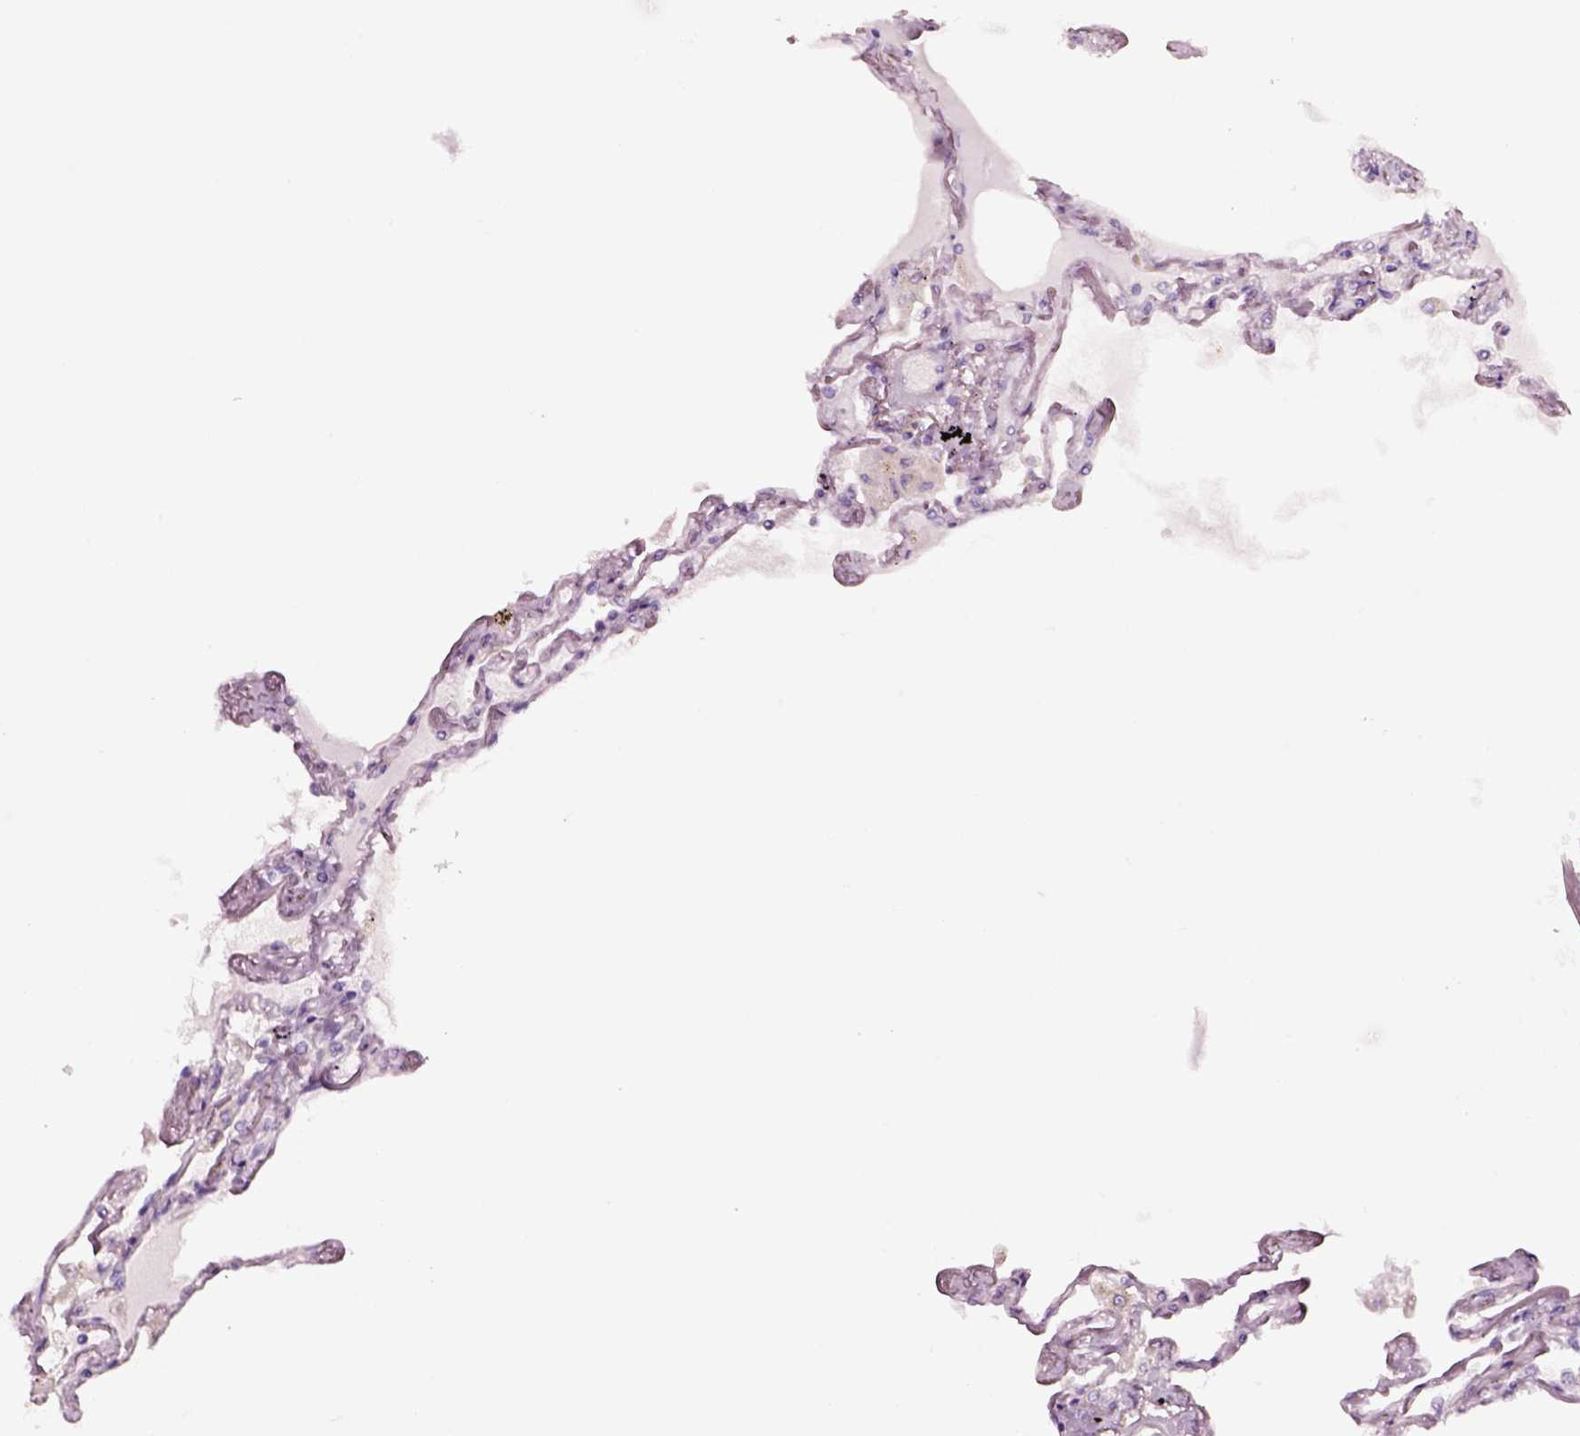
{"staining": {"intensity": "negative", "quantity": "none", "location": "none"}, "tissue": "lung", "cell_type": "Alveolar cells", "image_type": "normal", "snomed": [{"axis": "morphology", "description": "Normal tissue, NOS"}, {"axis": "morphology", "description": "Adenocarcinoma, NOS"}, {"axis": "topography", "description": "Cartilage tissue"}, {"axis": "topography", "description": "Lung"}], "caption": "Image shows no significant protein staining in alveolar cells of unremarkable lung.", "gene": "AADAT", "patient": {"sex": "female", "age": 67}}